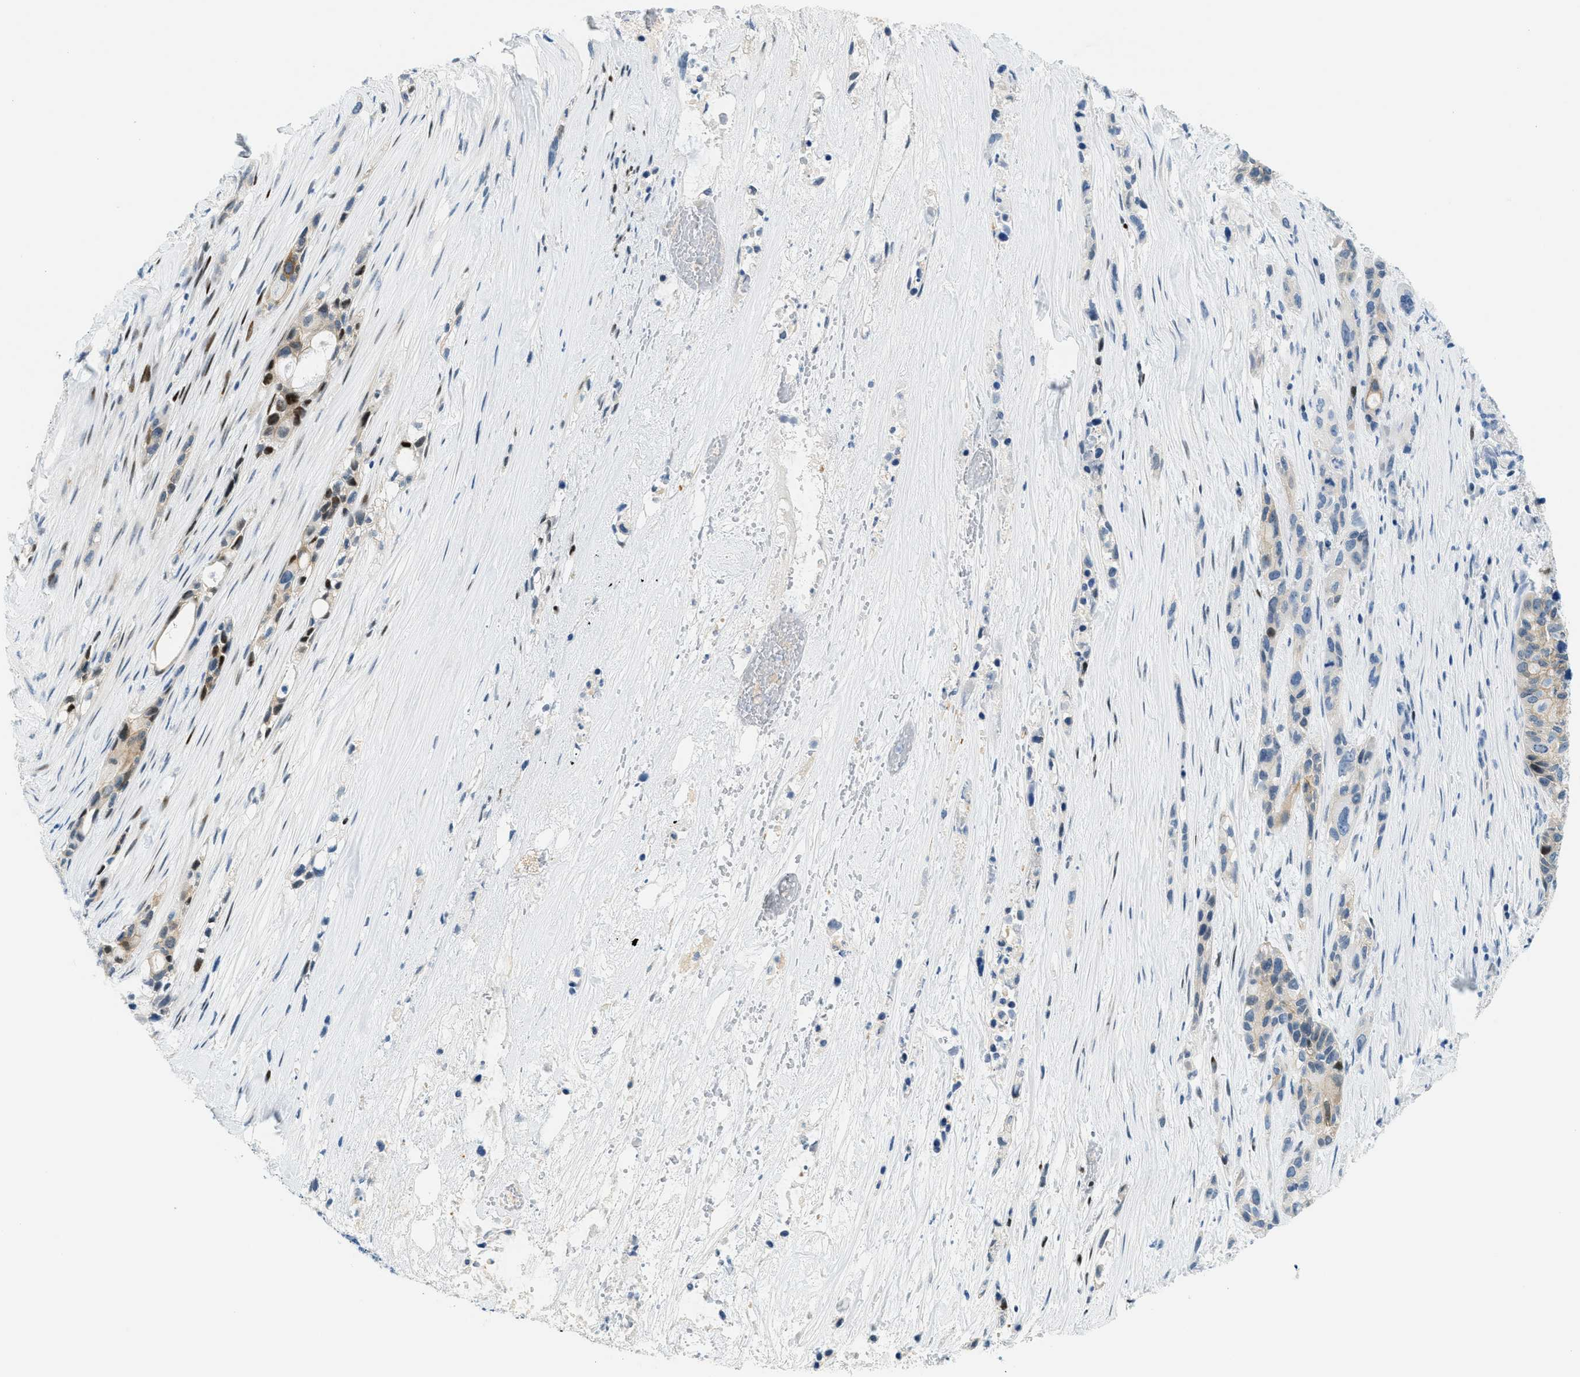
{"staining": {"intensity": "moderate", "quantity": "<25%", "location": "cytoplasmic/membranous,nuclear"}, "tissue": "pancreatic cancer", "cell_type": "Tumor cells", "image_type": "cancer", "snomed": [{"axis": "morphology", "description": "Adenocarcinoma, NOS"}, {"axis": "topography", "description": "Pancreas"}], "caption": "Pancreatic cancer (adenocarcinoma) tissue shows moderate cytoplasmic/membranous and nuclear expression in approximately <25% of tumor cells", "gene": "CYP4X1", "patient": {"sex": "male", "age": 53}}